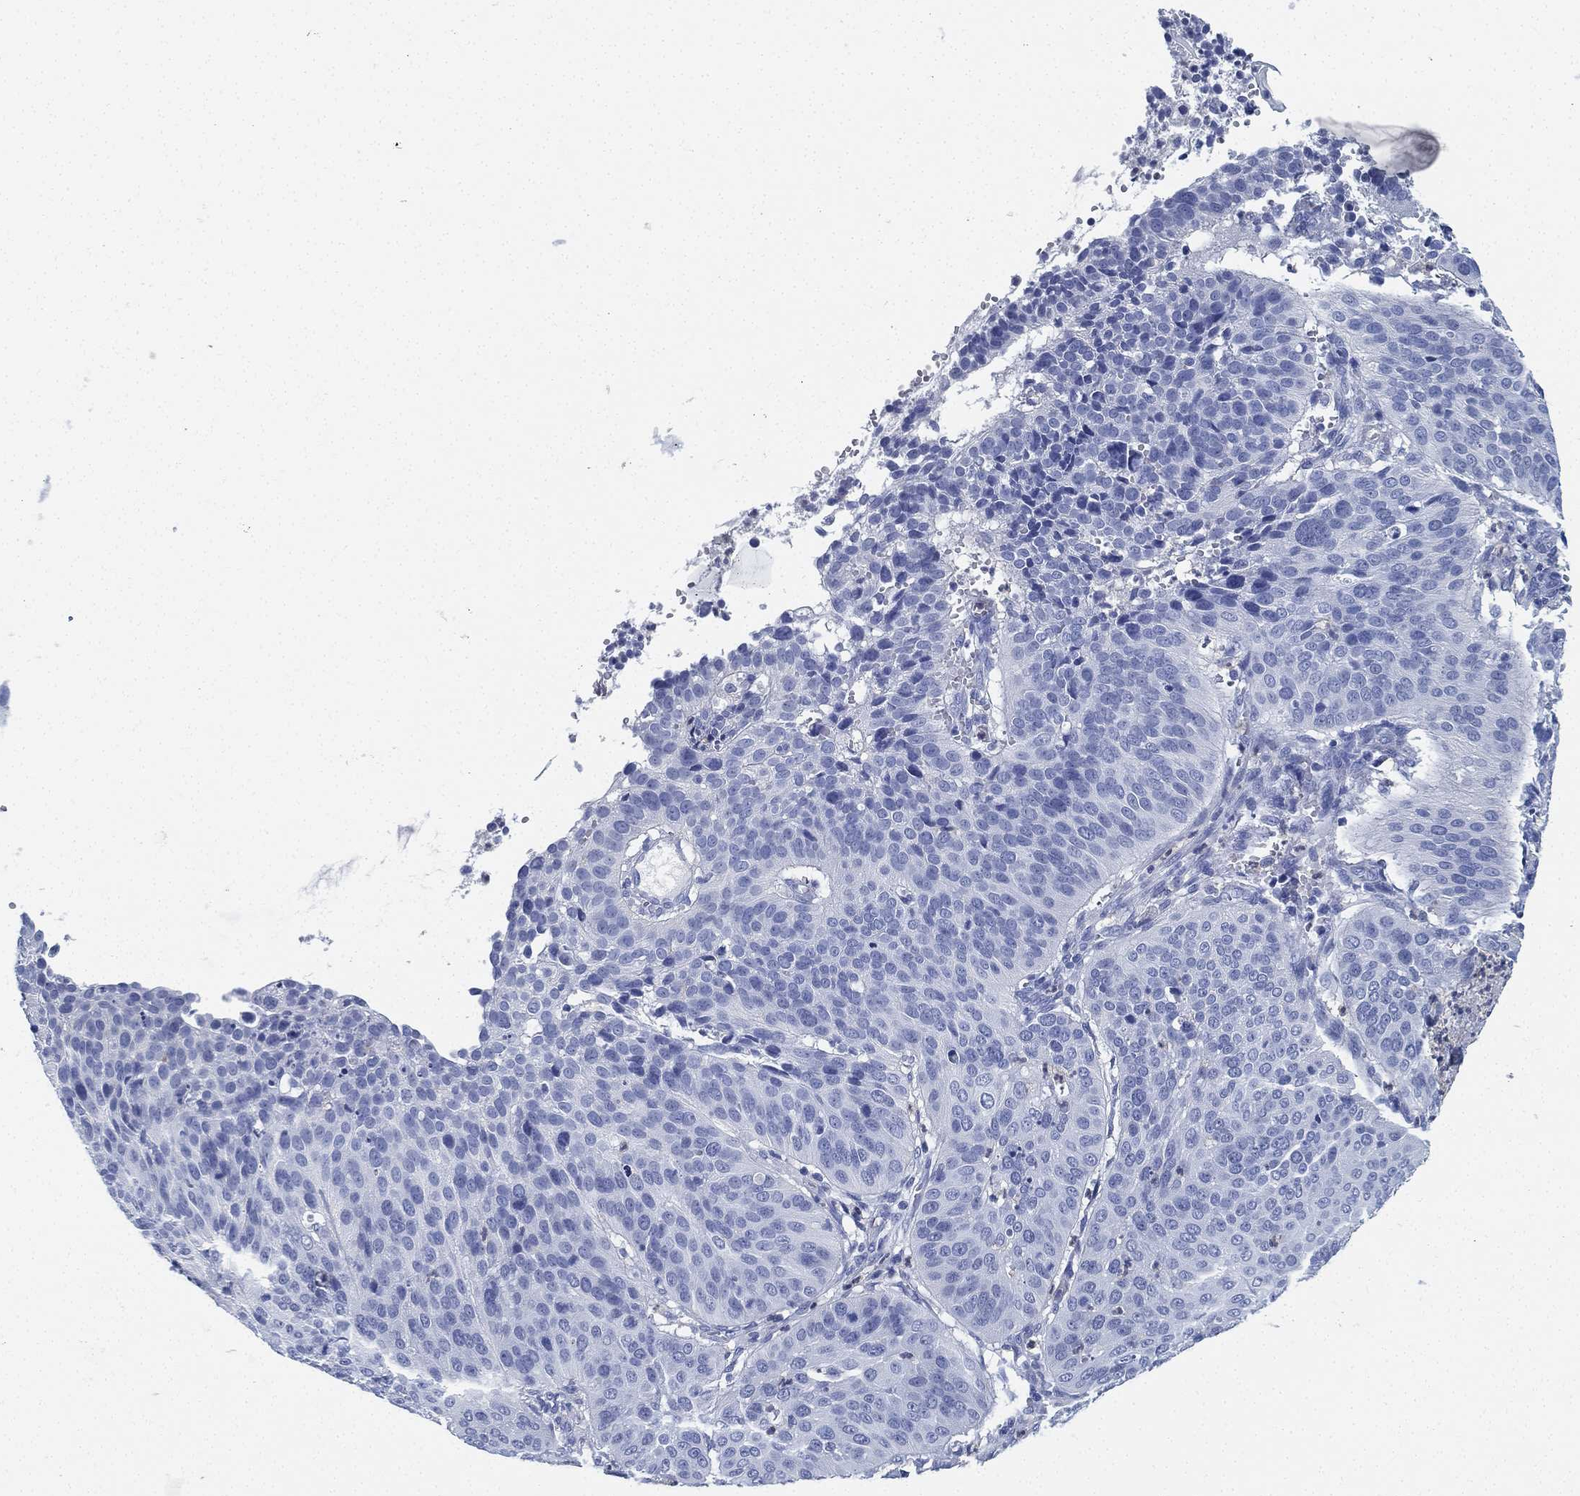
{"staining": {"intensity": "negative", "quantity": "none", "location": "none"}, "tissue": "cervical cancer", "cell_type": "Tumor cells", "image_type": "cancer", "snomed": [{"axis": "morphology", "description": "Normal tissue, NOS"}, {"axis": "morphology", "description": "Squamous cell carcinoma, NOS"}, {"axis": "topography", "description": "Cervix"}], "caption": "The immunohistochemistry (IHC) photomicrograph has no significant expression in tumor cells of cervical cancer tissue. (Brightfield microscopy of DAB (3,3'-diaminobenzidine) immunohistochemistry at high magnification).", "gene": "DEFB121", "patient": {"sex": "female", "age": 39}}